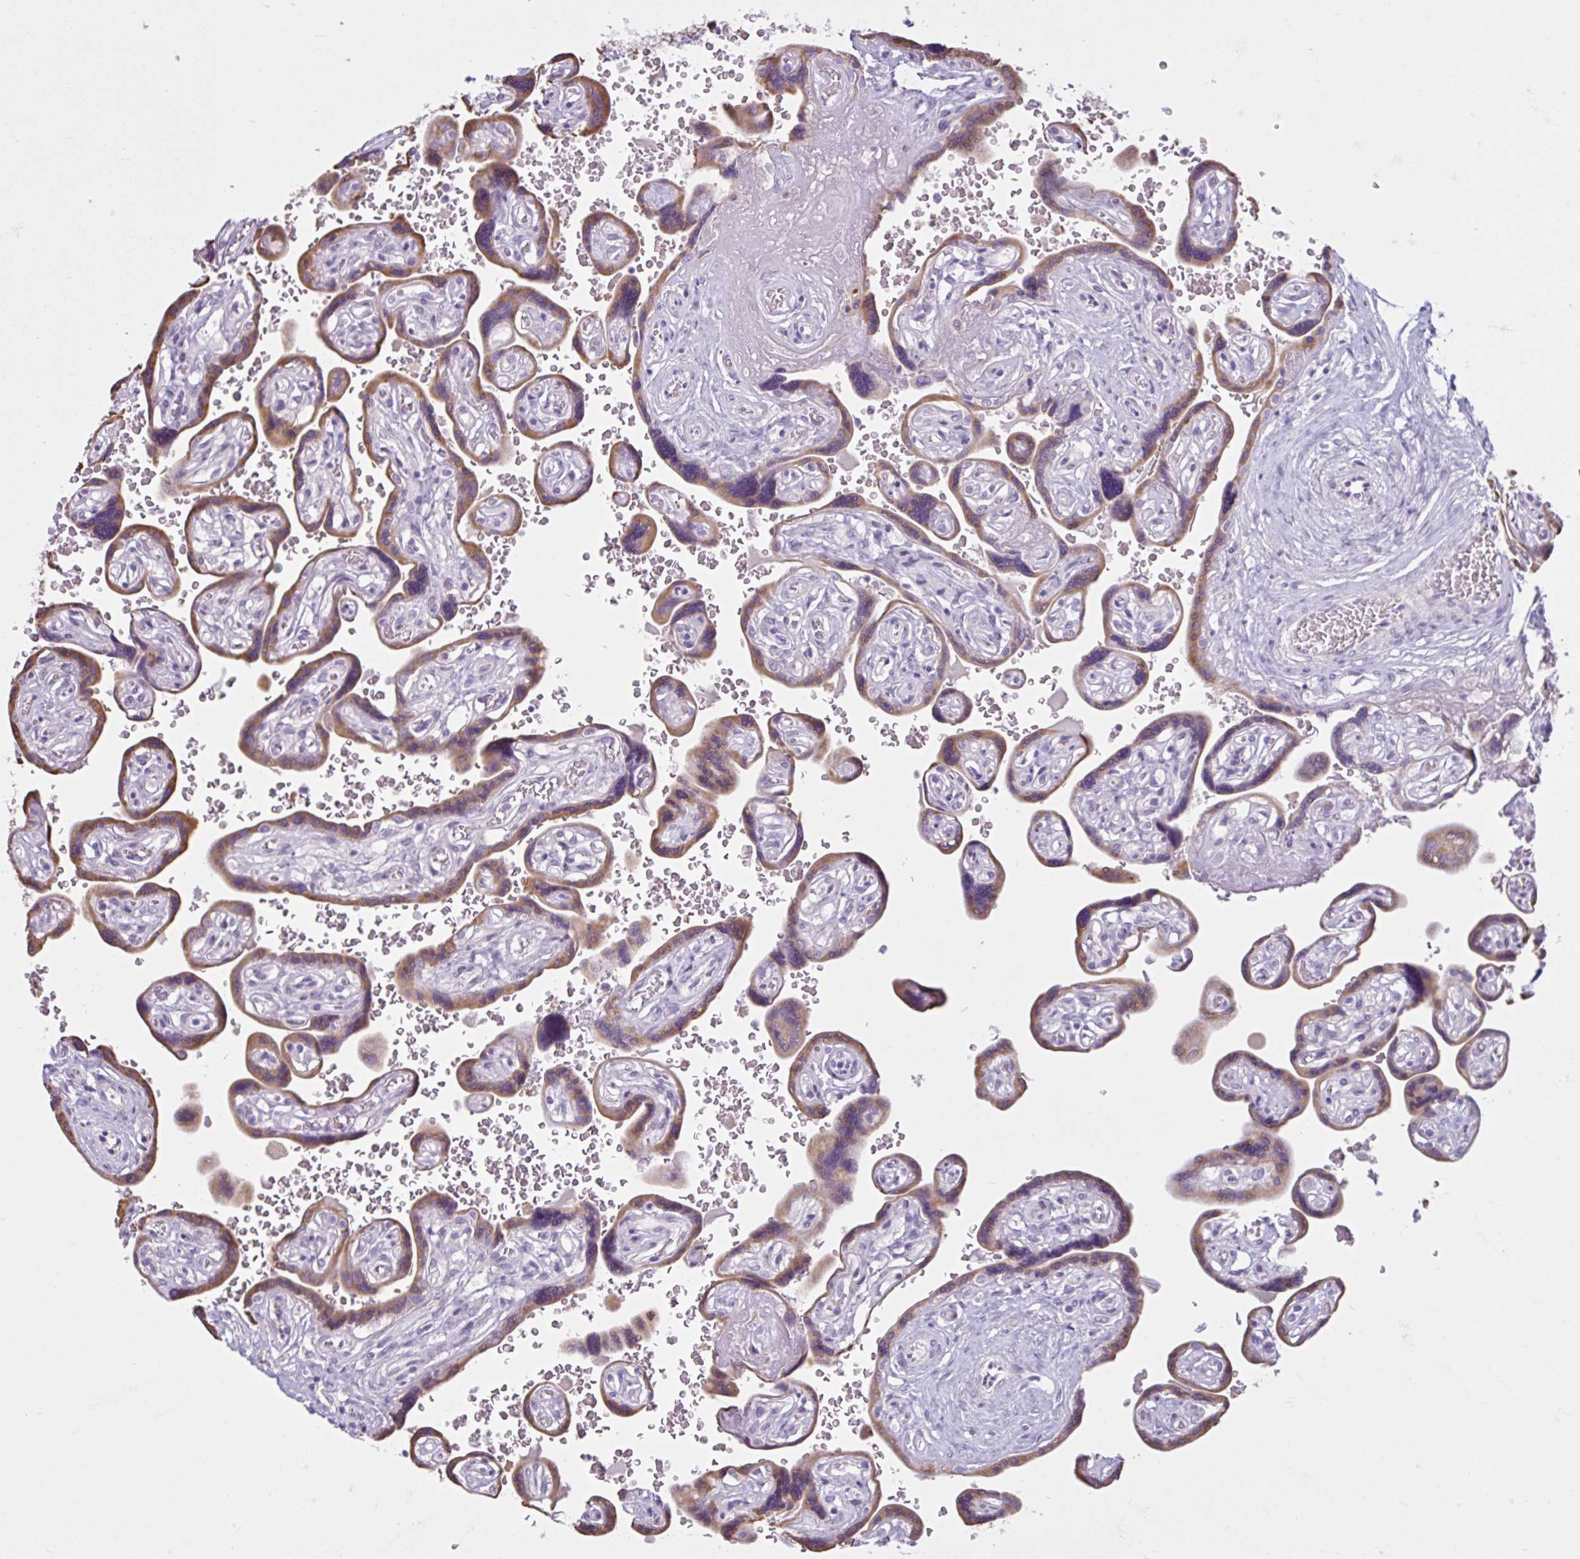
{"staining": {"intensity": "moderate", "quantity": "25%-75%", "location": "cytoplasmic/membranous"}, "tissue": "placenta", "cell_type": "Trophoblastic cells", "image_type": "normal", "snomed": [{"axis": "morphology", "description": "Normal tissue, NOS"}, {"axis": "topography", "description": "Placenta"}], "caption": "The image demonstrates immunohistochemical staining of unremarkable placenta. There is moderate cytoplasmic/membranous expression is identified in approximately 25%-75% of trophoblastic cells.", "gene": "CDH19", "patient": {"sex": "female", "age": 32}}